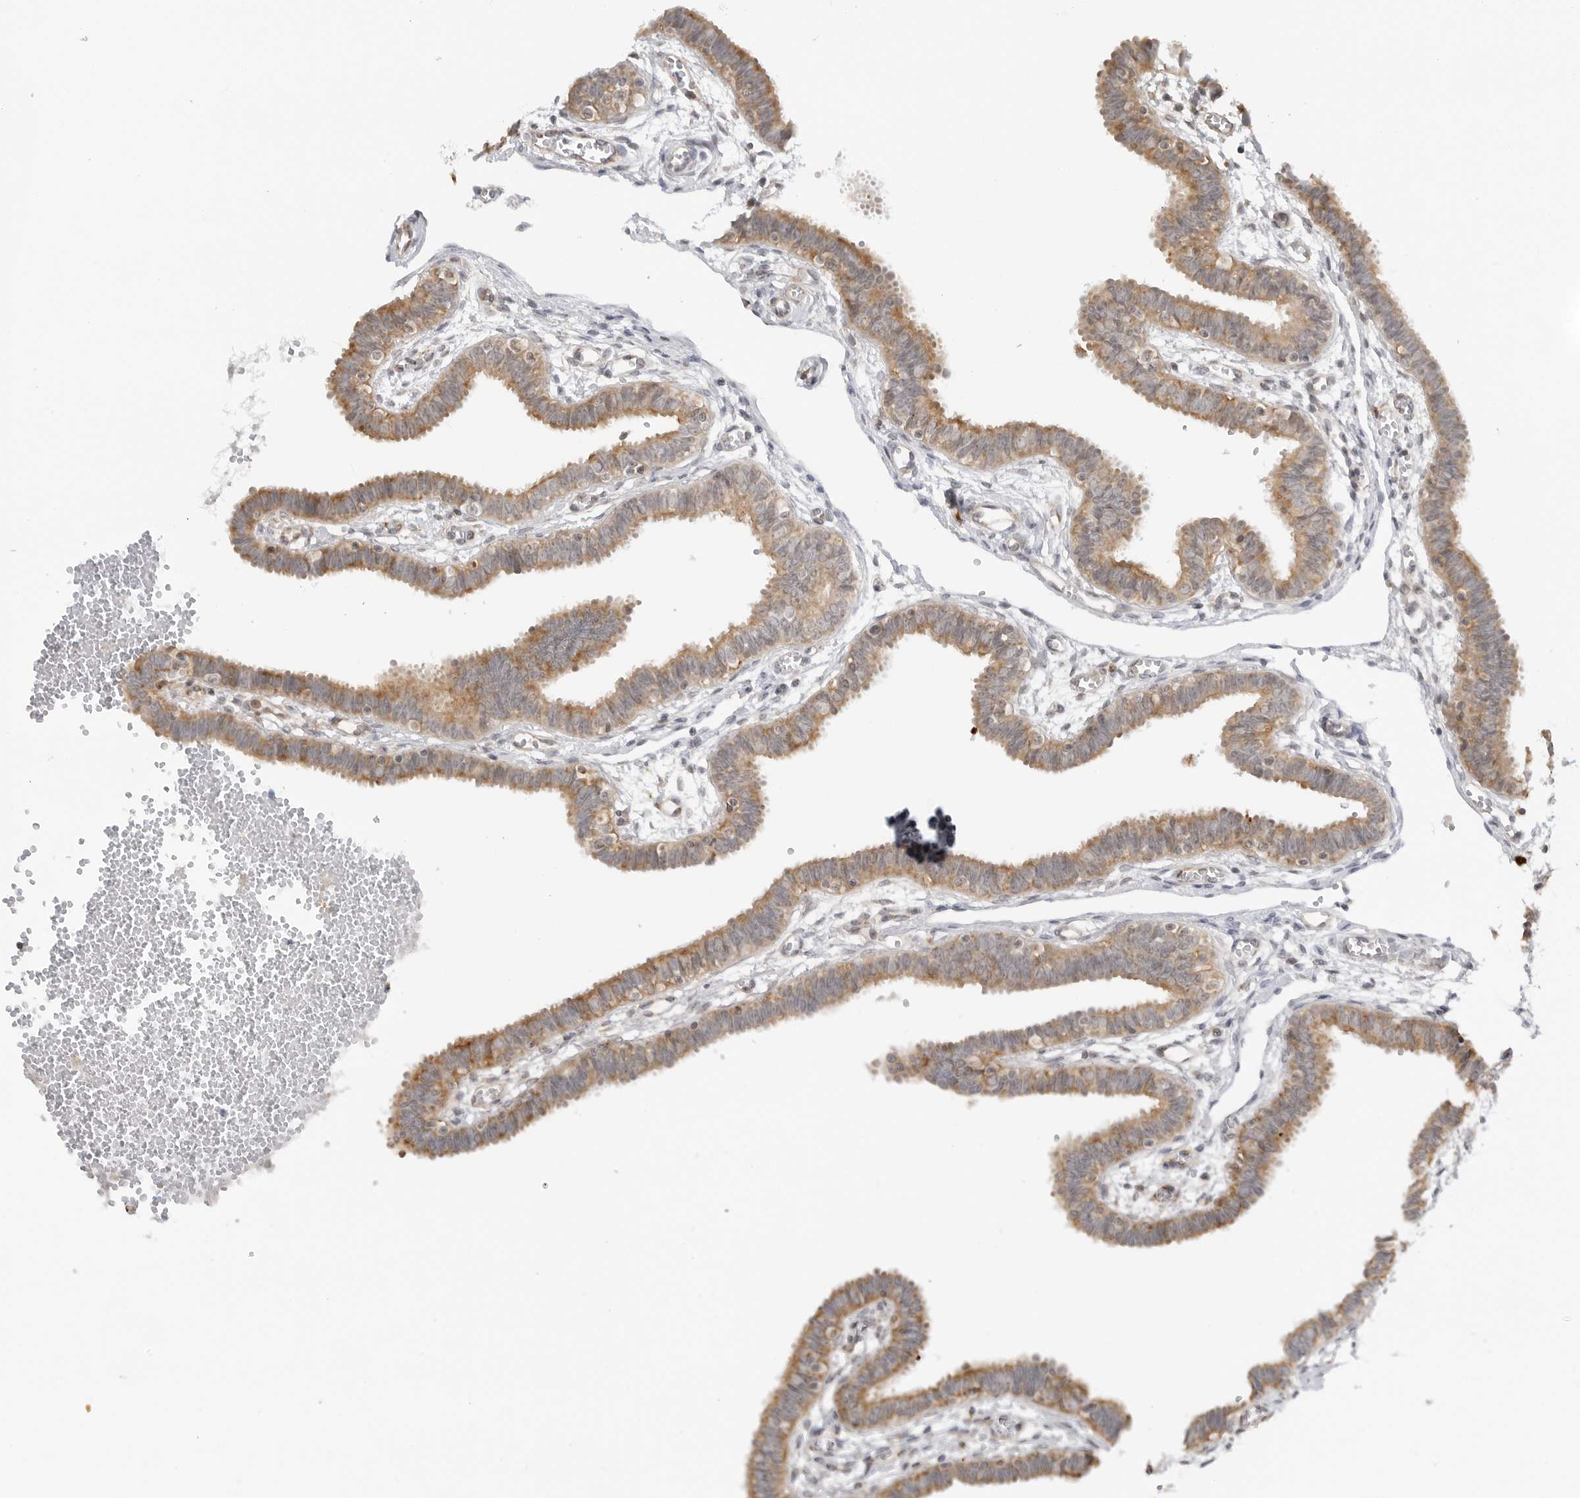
{"staining": {"intensity": "moderate", "quantity": "25%-75%", "location": "cytoplasmic/membranous"}, "tissue": "fallopian tube", "cell_type": "Glandular cells", "image_type": "normal", "snomed": [{"axis": "morphology", "description": "Normal tissue, NOS"}, {"axis": "topography", "description": "Fallopian tube"}, {"axis": "topography", "description": "Placenta"}], "caption": "DAB immunohistochemical staining of unremarkable fallopian tube shows moderate cytoplasmic/membranous protein expression in about 25%-75% of glandular cells. Immunohistochemistry stains the protein of interest in brown and the nuclei are stained blue.", "gene": "PEX2", "patient": {"sex": "female", "age": 32}}